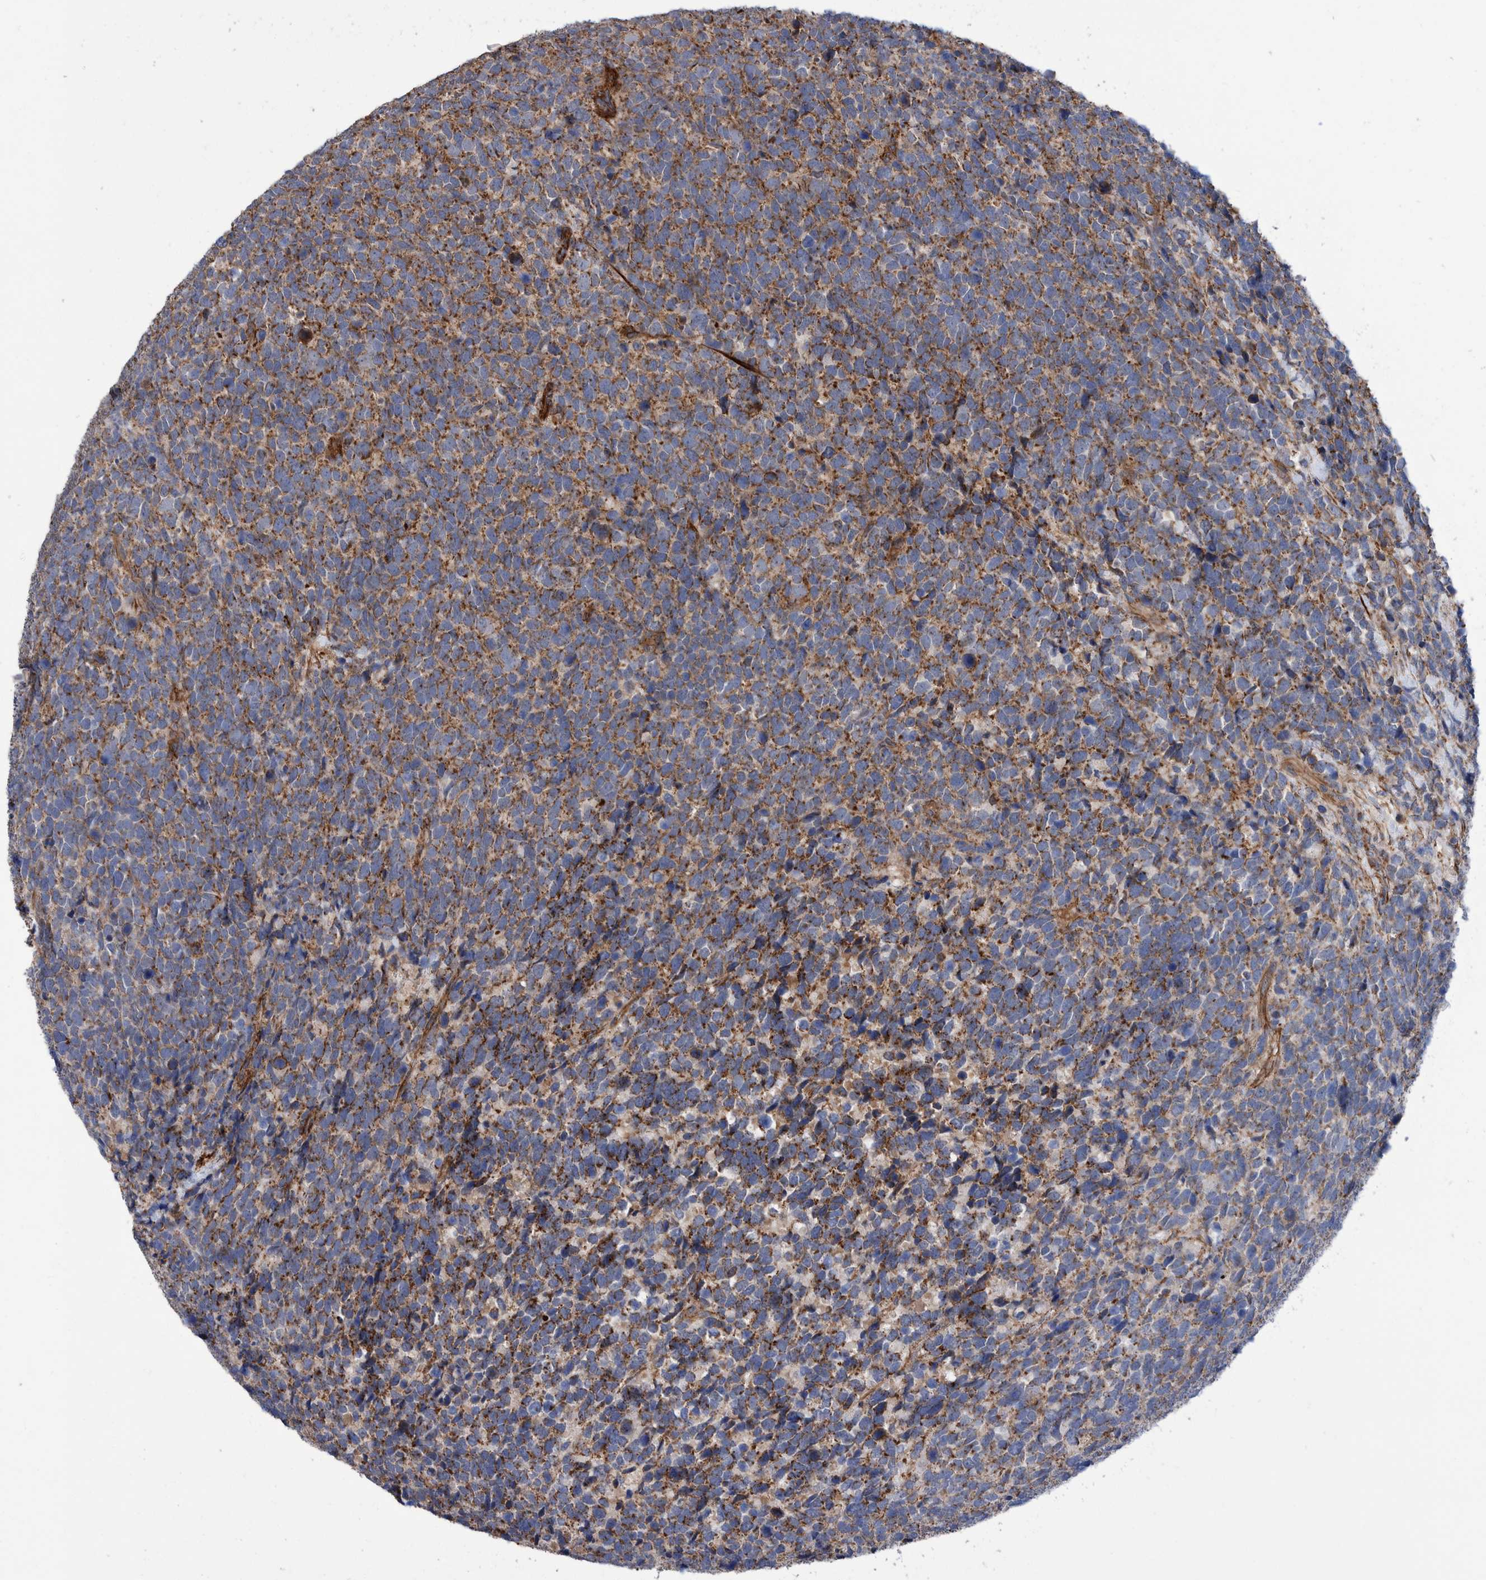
{"staining": {"intensity": "moderate", "quantity": ">75%", "location": "cytoplasmic/membranous"}, "tissue": "urothelial cancer", "cell_type": "Tumor cells", "image_type": "cancer", "snomed": [{"axis": "morphology", "description": "Urothelial carcinoma, High grade"}, {"axis": "topography", "description": "Urinary bladder"}], "caption": "An IHC micrograph of neoplastic tissue is shown. Protein staining in brown shows moderate cytoplasmic/membranous positivity in urothelial cancer within tumor cells.", "gene": "SLC25A10", "patient": {"sex": "female", "age": 82}}